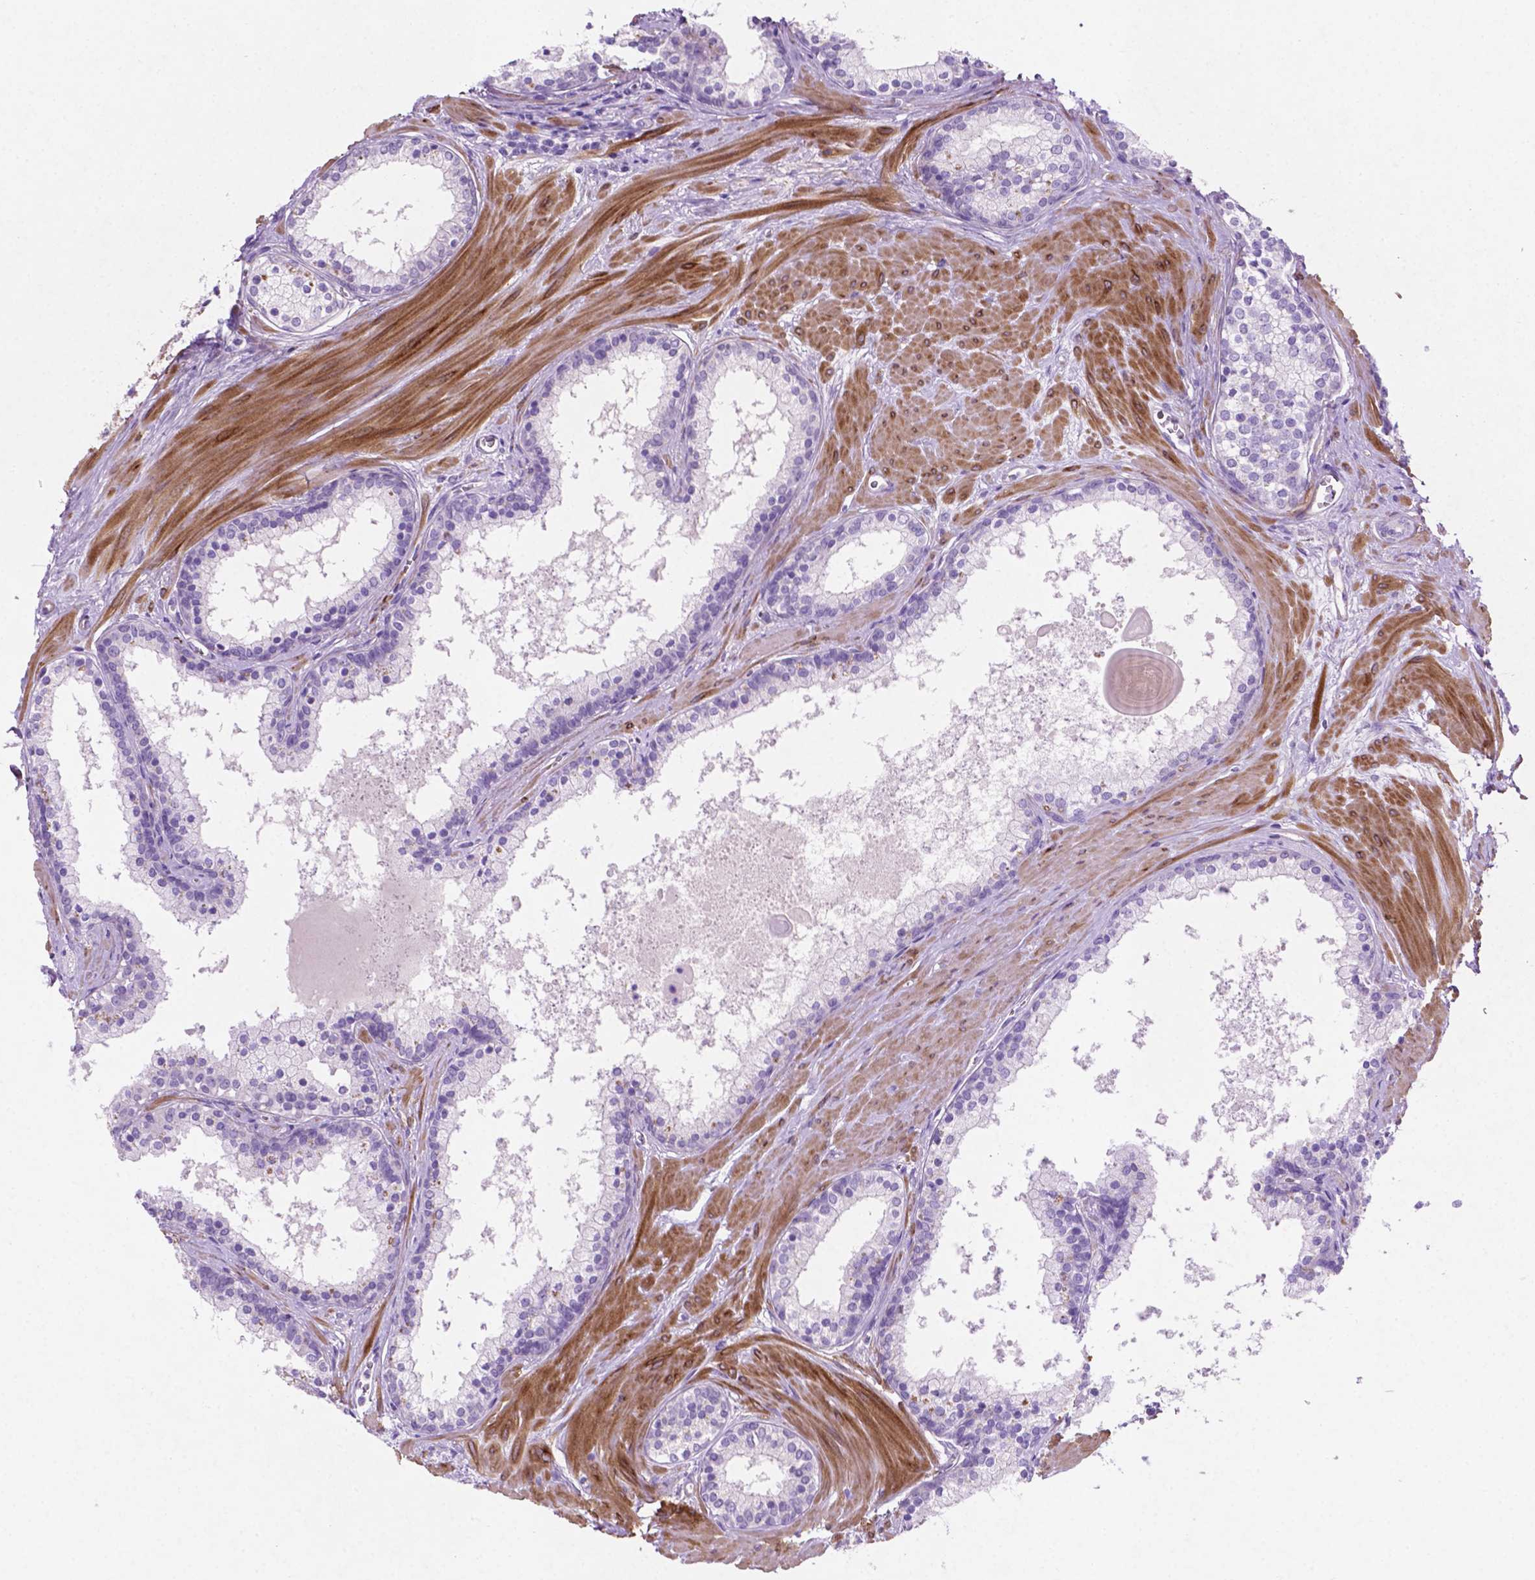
{"staining": {"intensity": "negative", "quantity": "none", "location": "none"}, "tissue": "prostate", "cell_type": "Glandular cells", "image_type": "normal", "snomed": [{"axis": "morphology", "description": "Normal tissue, NOS"}, {"axis": "topography", "description": "Prostate"}], "caption": "The image demonstrates no significant expression in glandular cells of prostate. (DAB immunohistochemistry (IHC), high magnification).", "gene": "ASPG", "patient": {"sex": "male", "age": 61}}